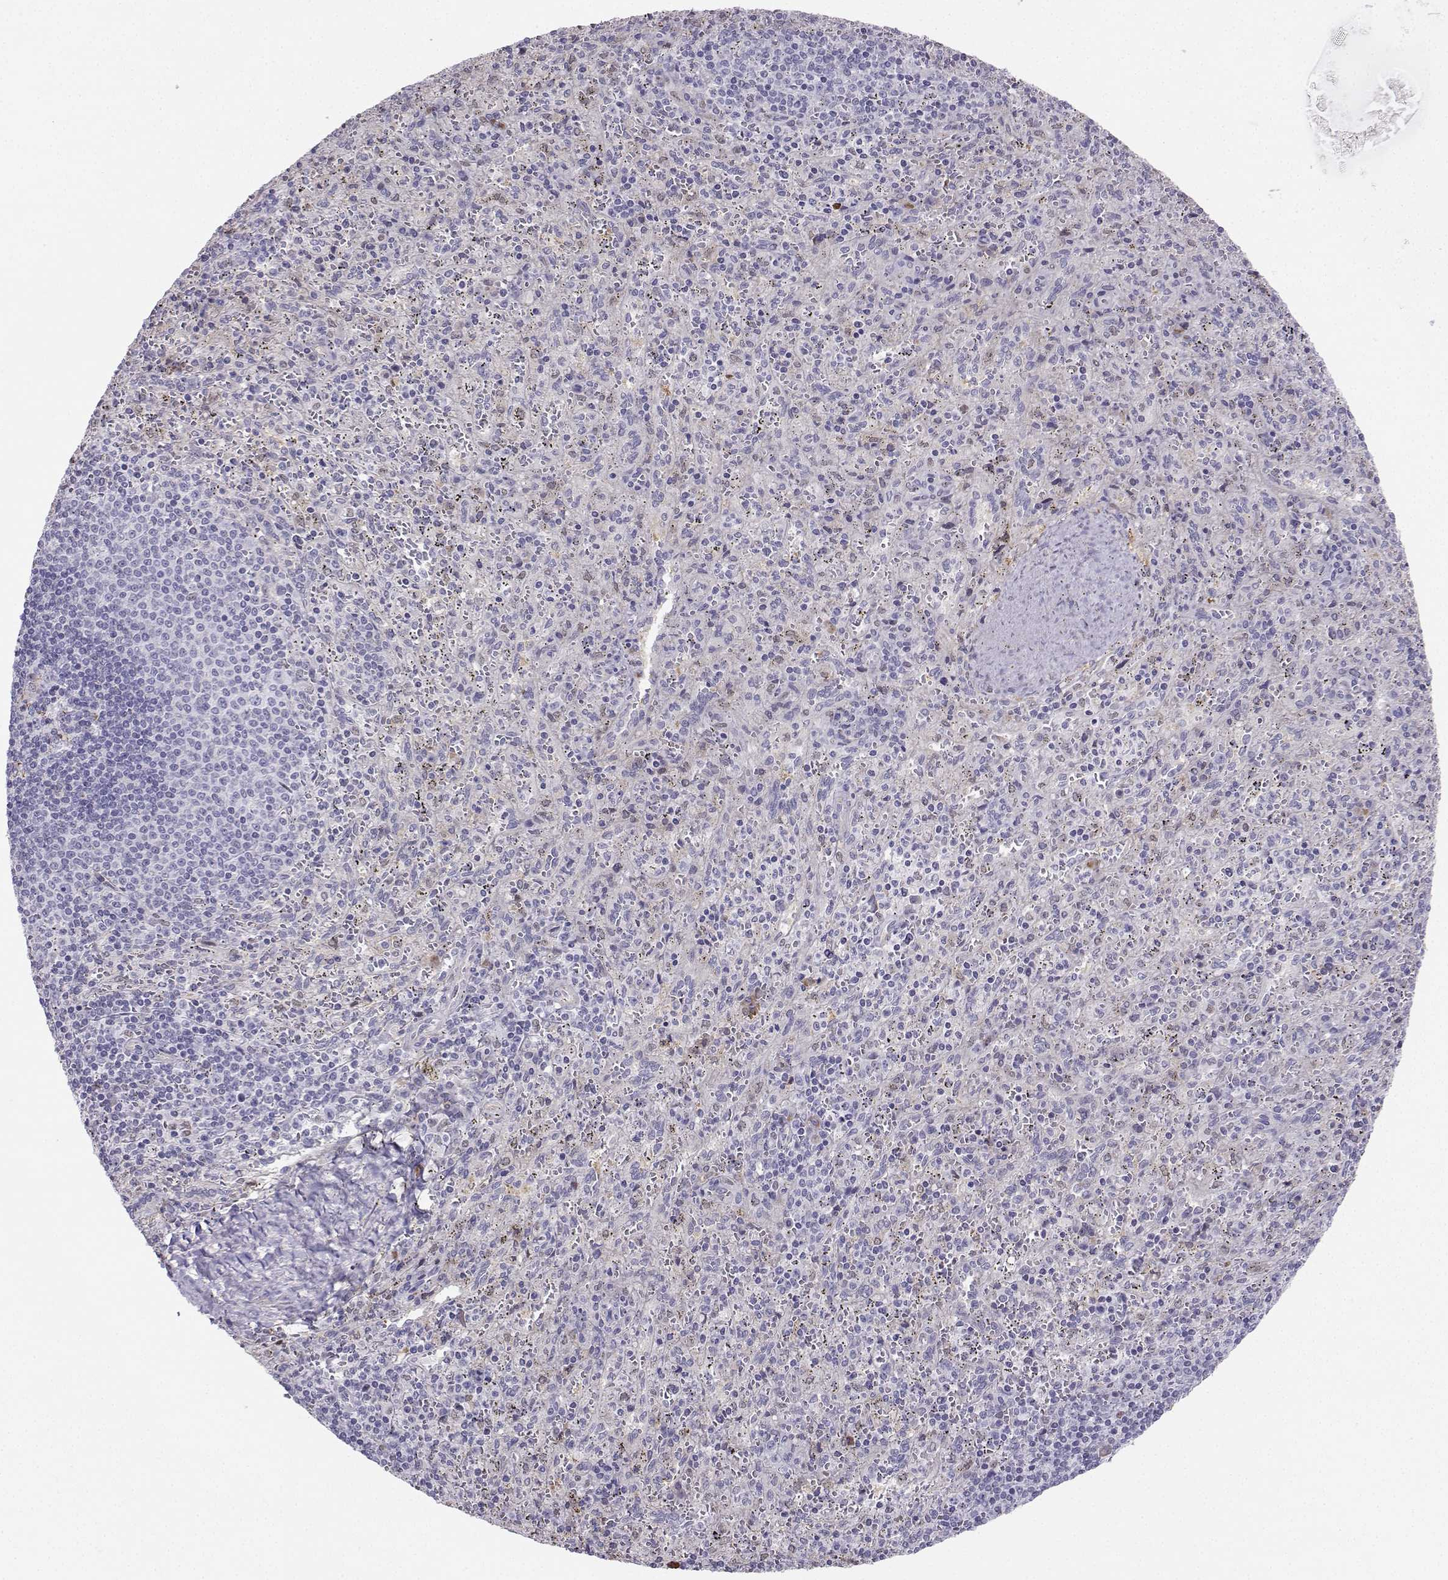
{"staining": {"intensity": "negative", "quantity": "none", "location": "none"}, "tissue": "spleen", "cell_type": "Cells in red pulp", "image_type": "normal", "snomed": [{"axis": "morphology", "description": "Normal tissue, NOS"}, {"axis": "topography", "description": "Spleen"}], "caption": "Cells in red pulp are negative for brown protein staining in normal spleen. Nuclei are stained in blue.", "gene": "DCLK3", "patient": {"sex": "male", "age": 57}}